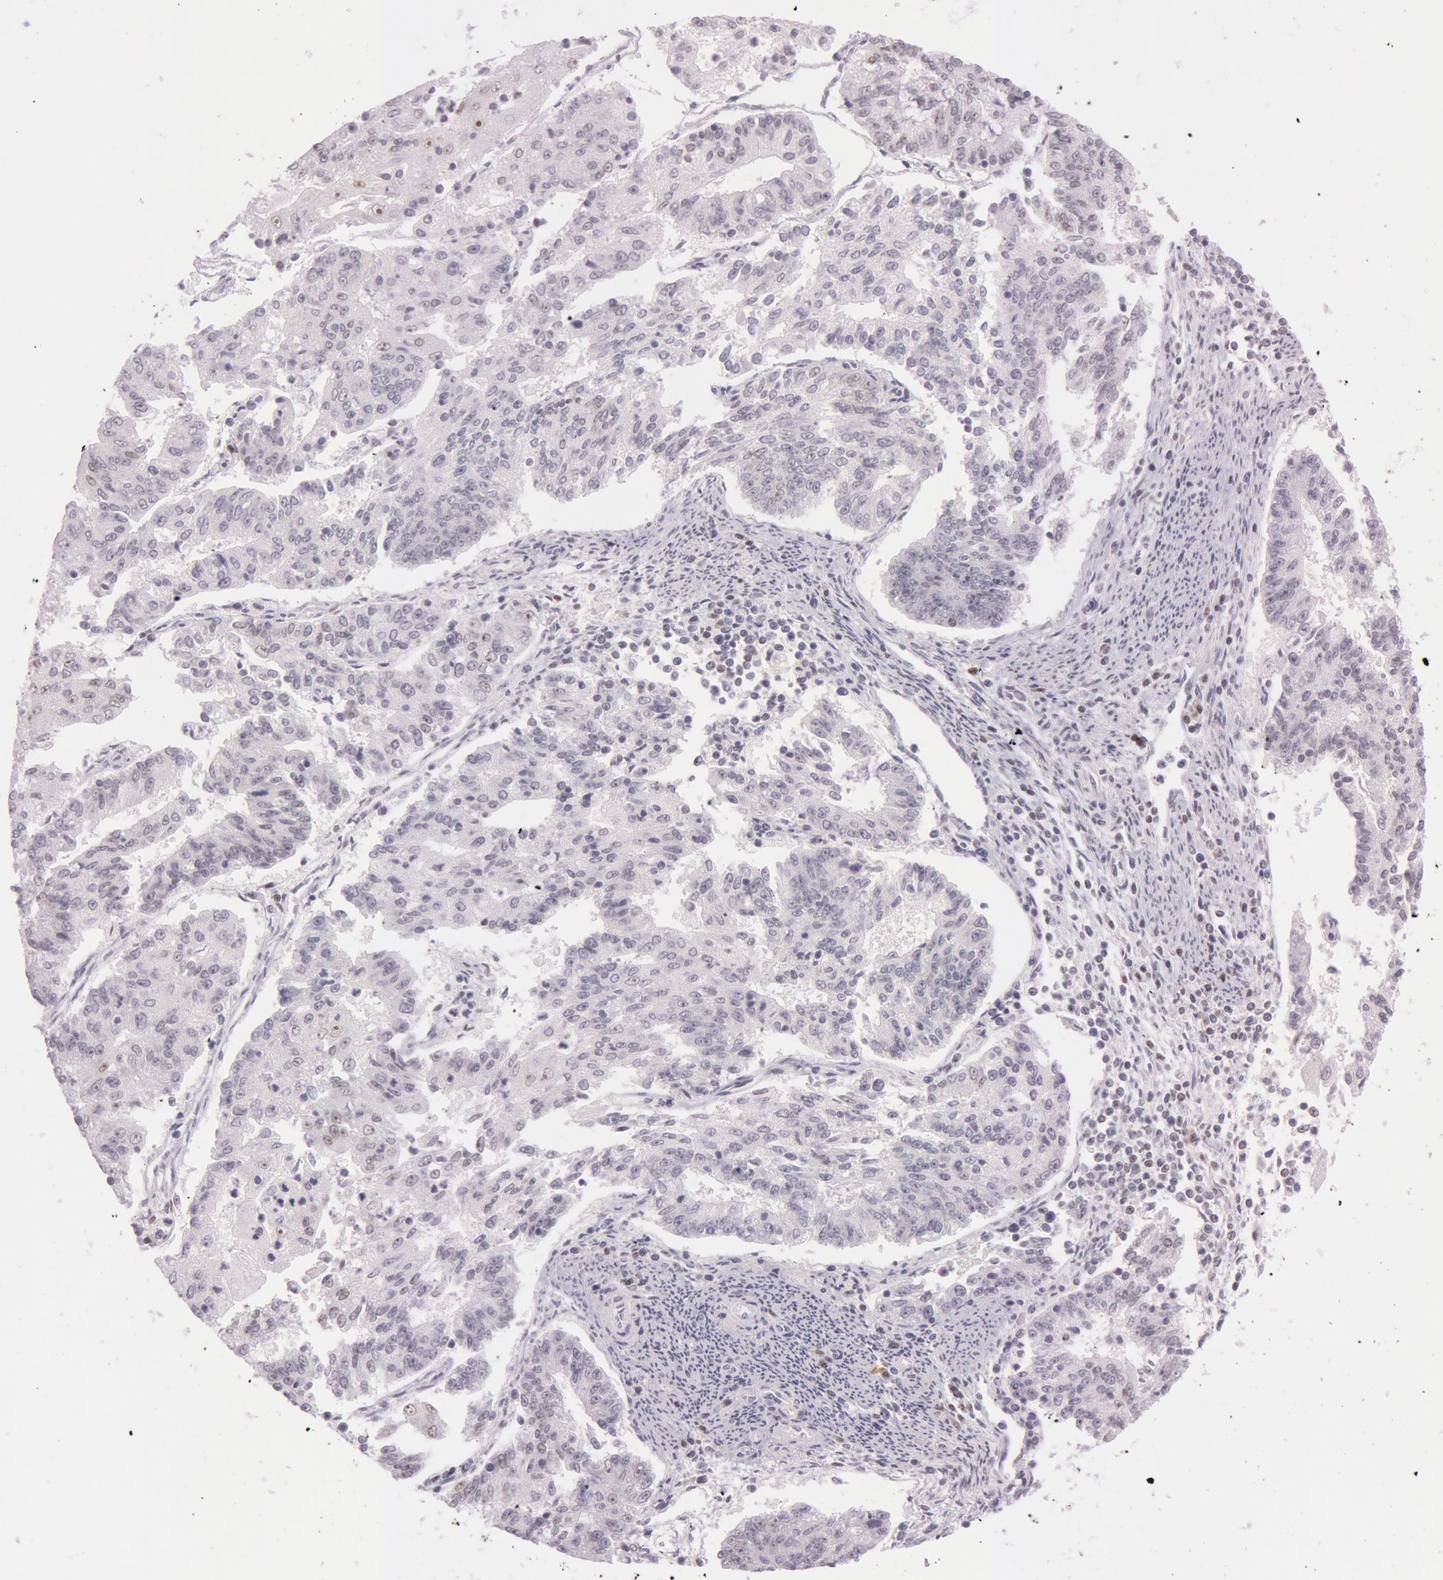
{"staining": {"intensity": "moderate", "quantity": "25%-75%", "location": "nuclear"}, "tissue": "endometrial cancer", "cell_type": "Tumor cells", "image_type": "cancer", "snomed": [{"axis": "morphology", "description": "Adenocarcinoma, NOS"}, {"axis": "topography", "description": "Endometrium"}], "caption": "Protein positivity by immunohistochemistry (IHC) reveals moderate nuclear expression in about 25%-75% of tumor cells in endometrial cancer.", "gene": "FBL", "patient": {"sex": "female", "age": 56}}